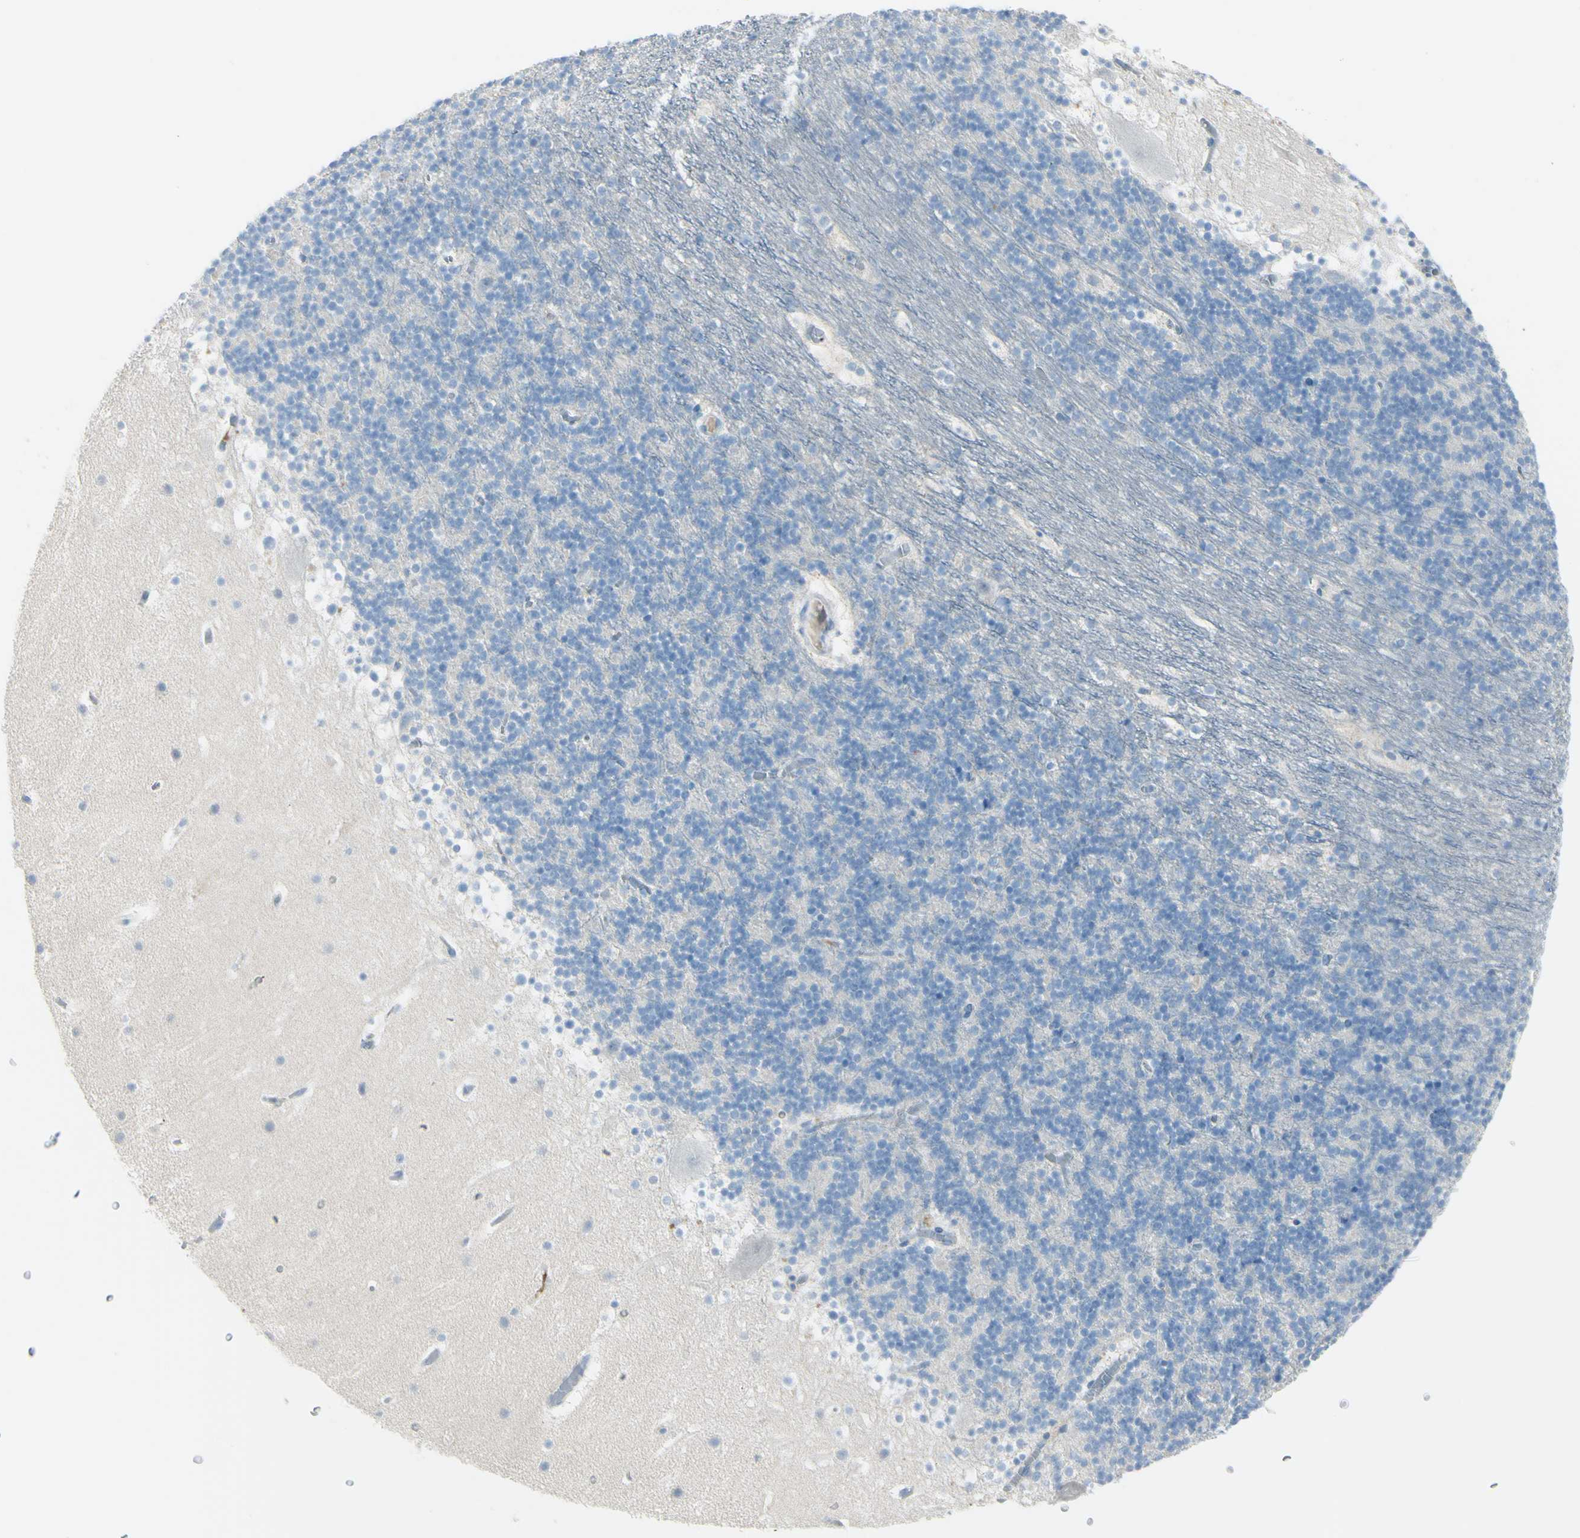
{"staining": {"intensity": "negative", "quantity": "none", "location": "none"}, "tissue": "cerebellum", "cell_type": "Cells in granular layer", "image_type": "normal", "snomed": [{"axis": "morphology", "description": "Normal tissue, NOS"}, {"axis": "topography", "description": "Cerebellum"}], "caption": "Immunohistochemistry (IHC) image of benign cerebellum stained for a protein (brown), which displays no staining in cells in granular layer.", "gene": "ZNF557", "patient": {"sex": "male", "age": 45}}